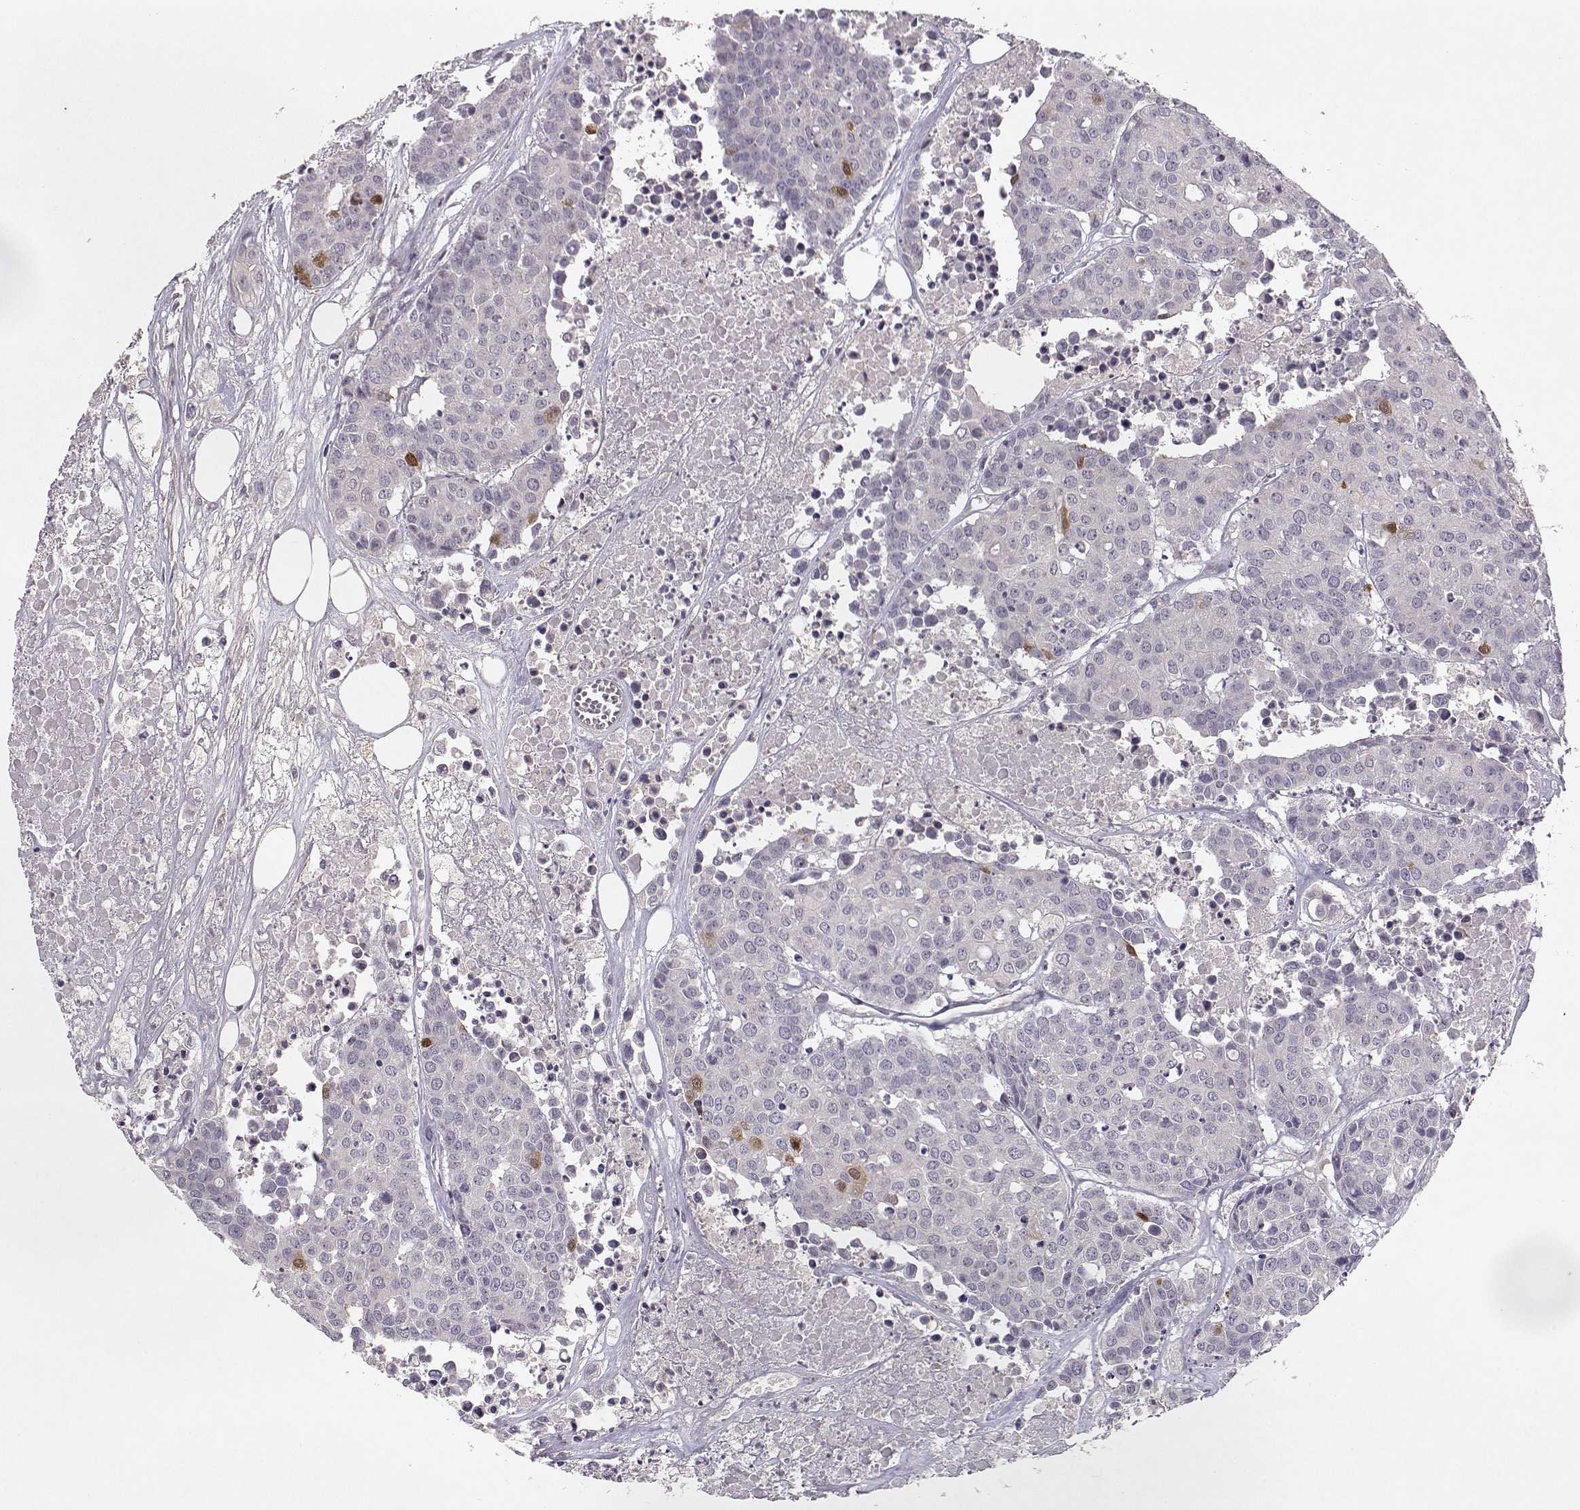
{"staining": {"intensity": "moderate", "quantity": "<25%", "location": "cytoplasmic/membranous"}, "tissue": "carcinoid", "cell_type": "Tumor cells", "image_type": "cancer", "snomed": [{"axis": "morphology", "description": "Carcinoid, malignant, NOS"}, {"axis": "topography", "description": "Colon"}], "caption": "The micrograph demonstrates immunohistochemical staining of carcinoid. There is moderate cytoplasmic/membranous expression is appreciated in approximately <25% of tumor cells.", "gene": "BMX", "patient": {"sex": "male", "age": 81}}